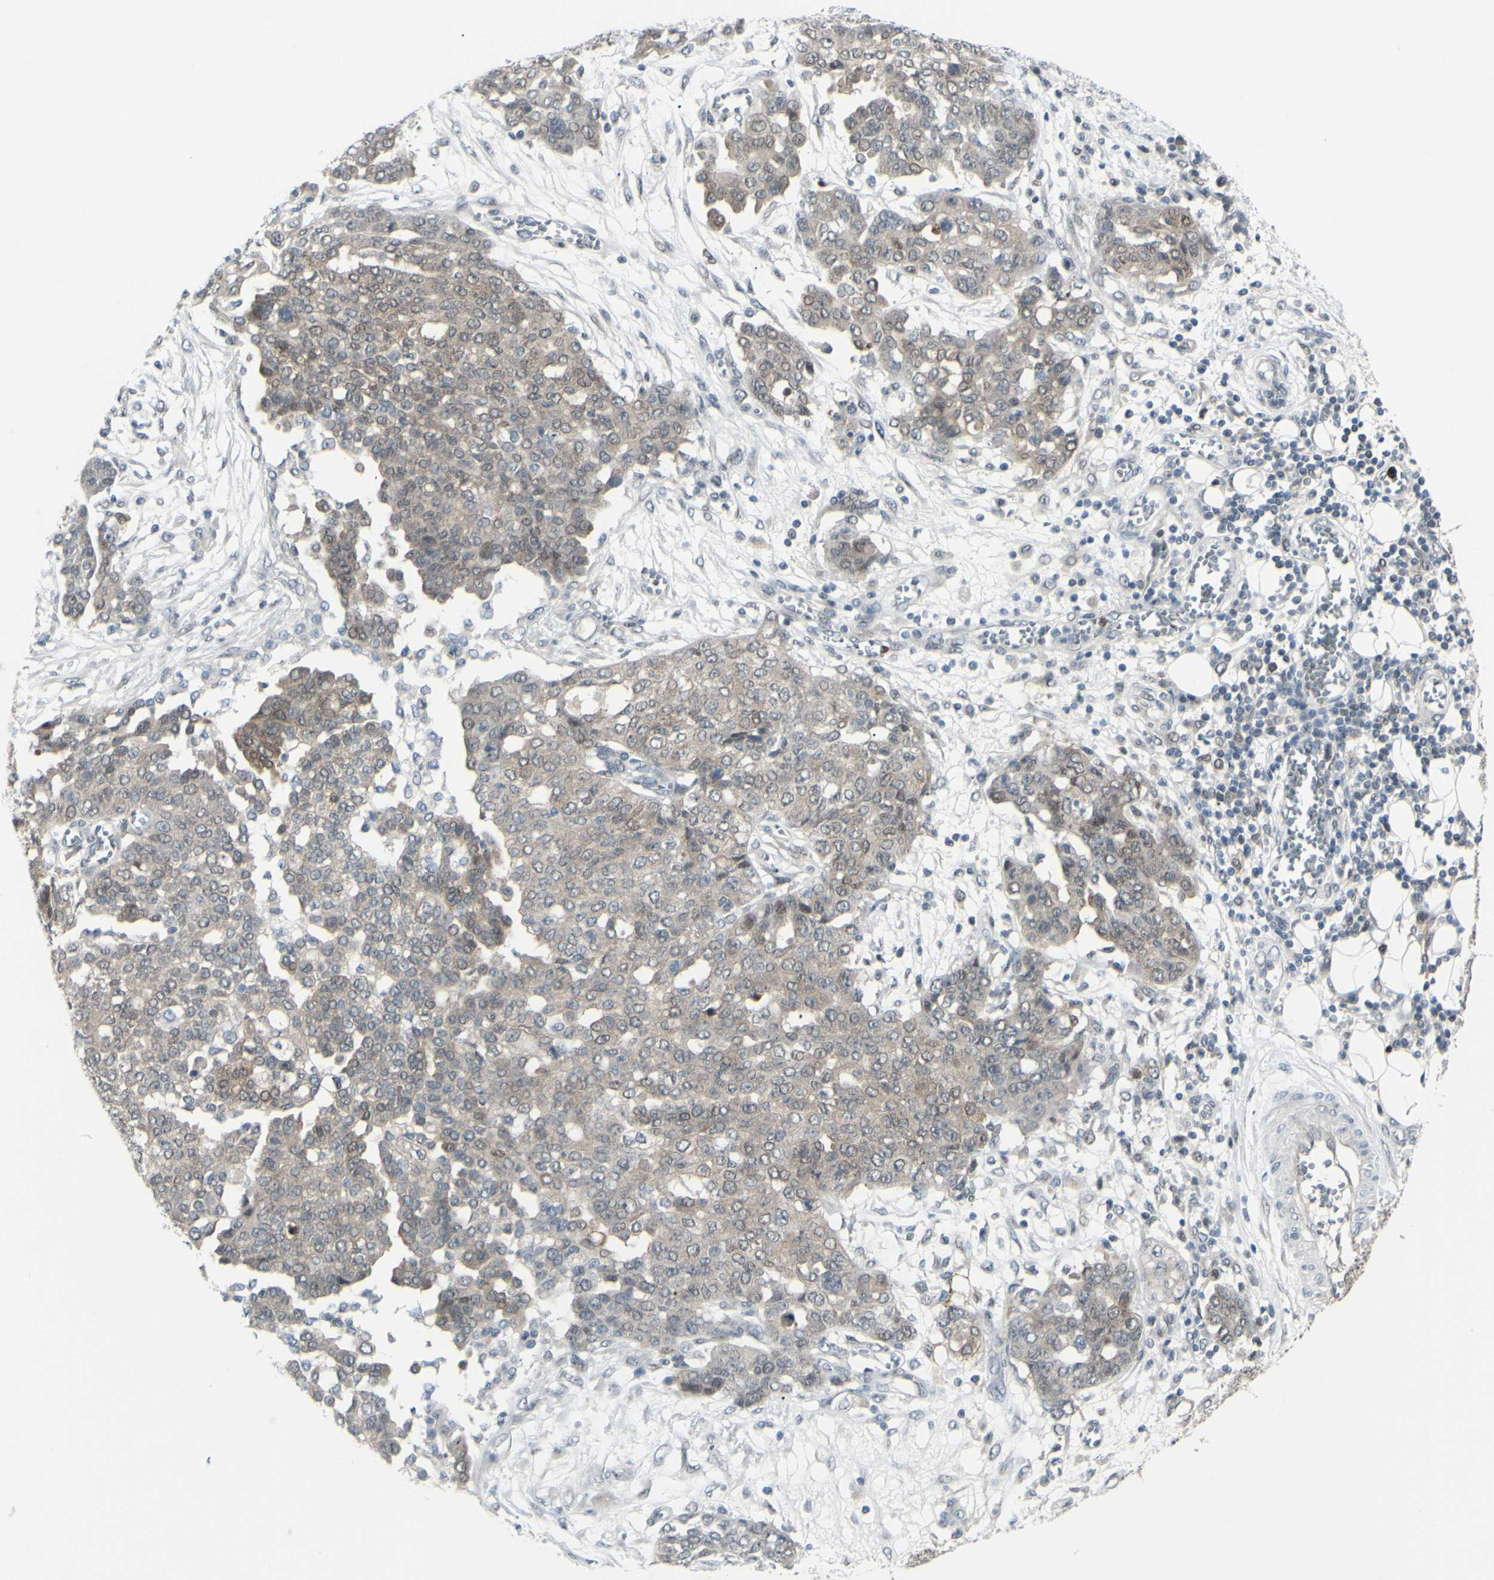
{"staining": {"intensity": "moderate", "quantity": ">75%", "location": "cytoplasmic/membranous"}, "tissue": "ovarian cancer", "cell_type": "Tumor cells", "image_type": "cancer", "snomed": [{"axis": "morphology", "description": "Cystadenocarcinoma, serous, NOS"}, {"axis": "topography", "description": "Soft tissue"}, {"axis": "topography", "description": "Ovary"}], "caption": "Human ovarian cancer stained with a protein marker exhibits moderate staining in tumor cells.", "gene": "ETNK1", "patient": {"sex": "female", "age": 57}}